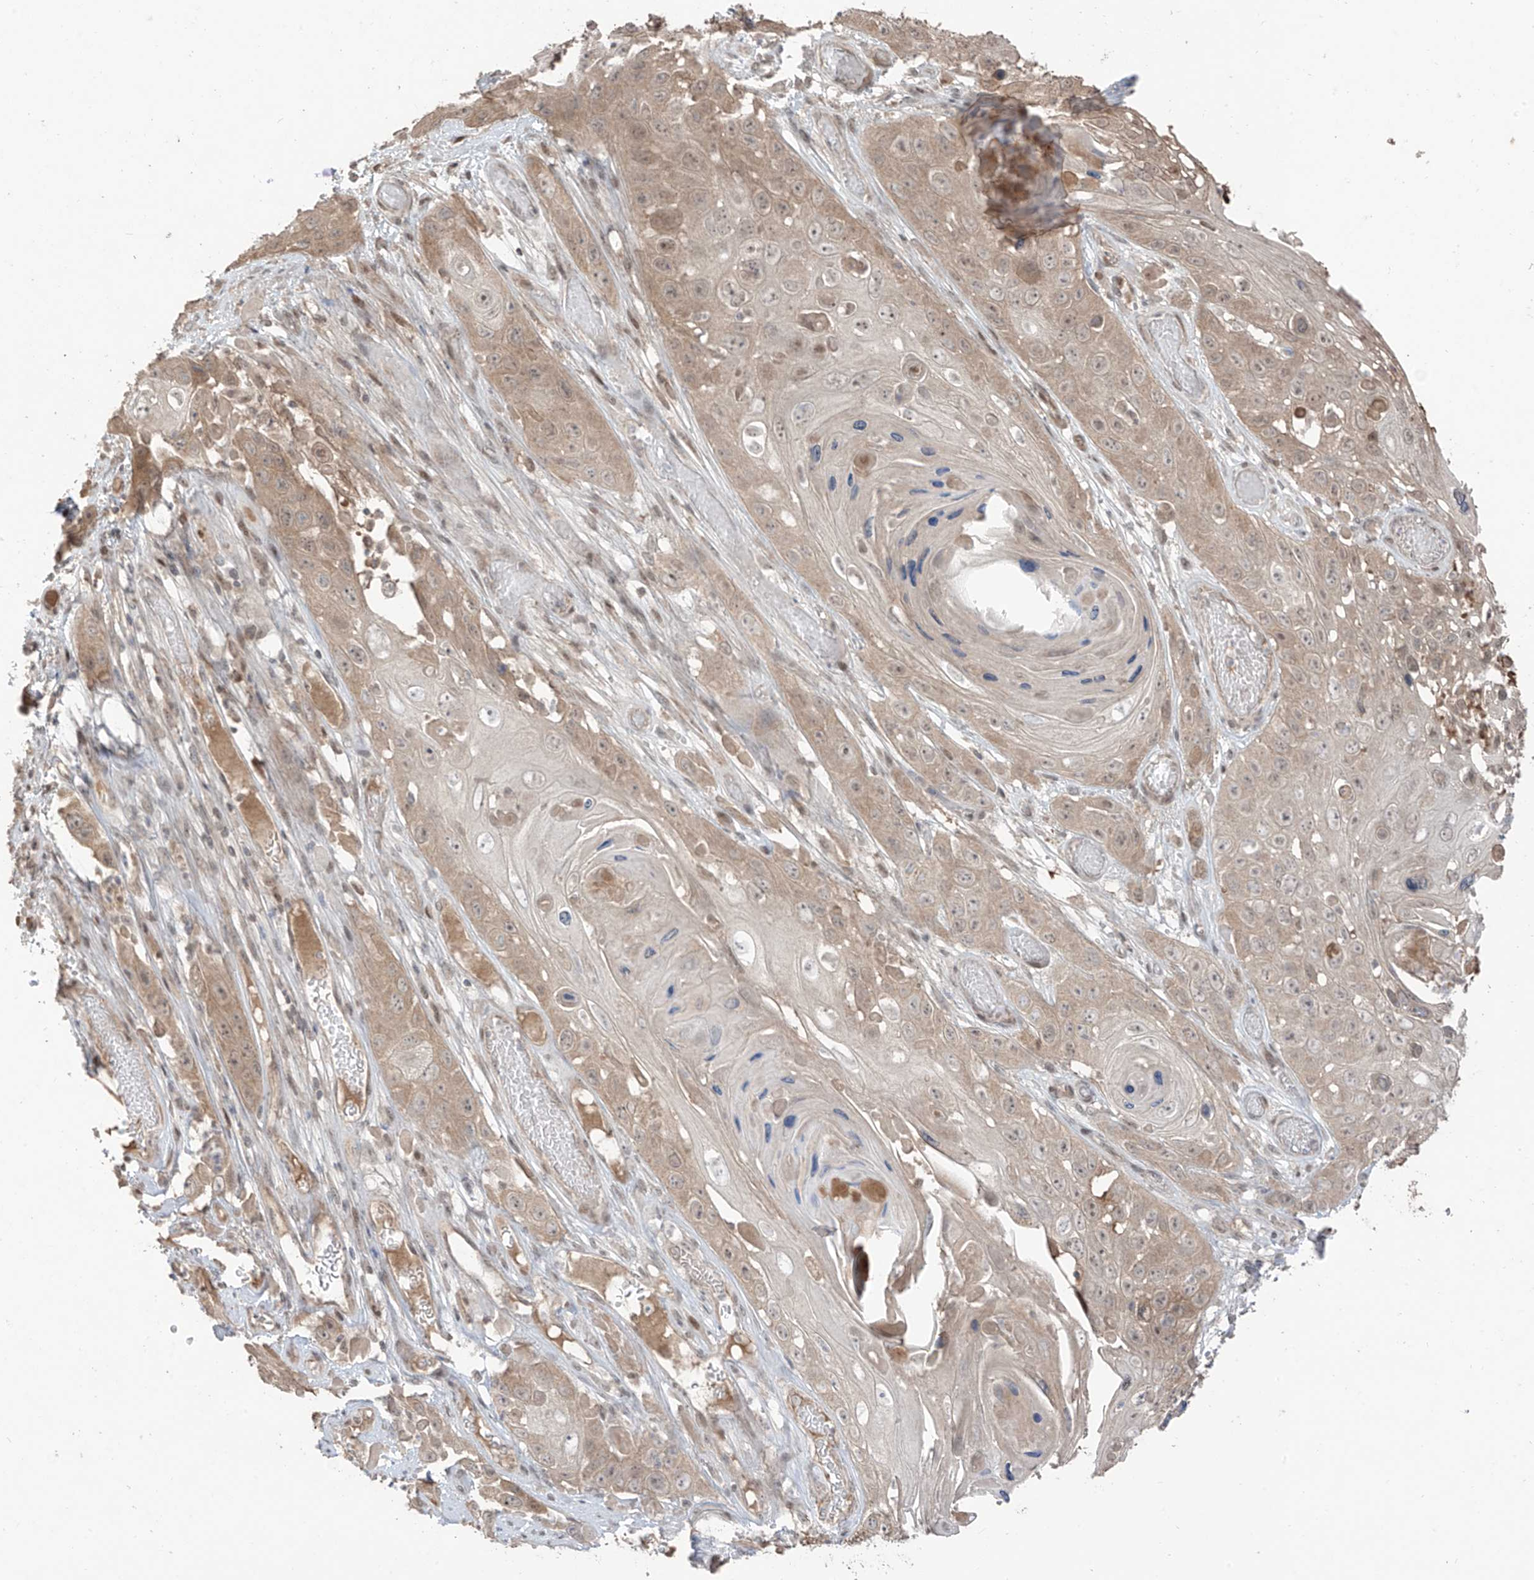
{"staining": {"intensity": "weak", "quantity": "25%-75%", "location": "cytoplasmic/membranous,nuclear"}, "tissue": "skin cancer", "cell_type": "Tumor cells", "image_type": "cancer", "snomed": [{"axis": "morphology", "description": "Squamous cell carcinoma, NOS"}, {"axis": "topography", "description": "Skin"}], "caption": "Squamous cell carcinoma (skin) stained with a brown dye shows weak cytoplasmic/membranous and nuclear positive positivity in approximately 25%-75% of tumor cells.", "gene": "COLGALT2", "patient": {"sex": "male", "age": 55}}